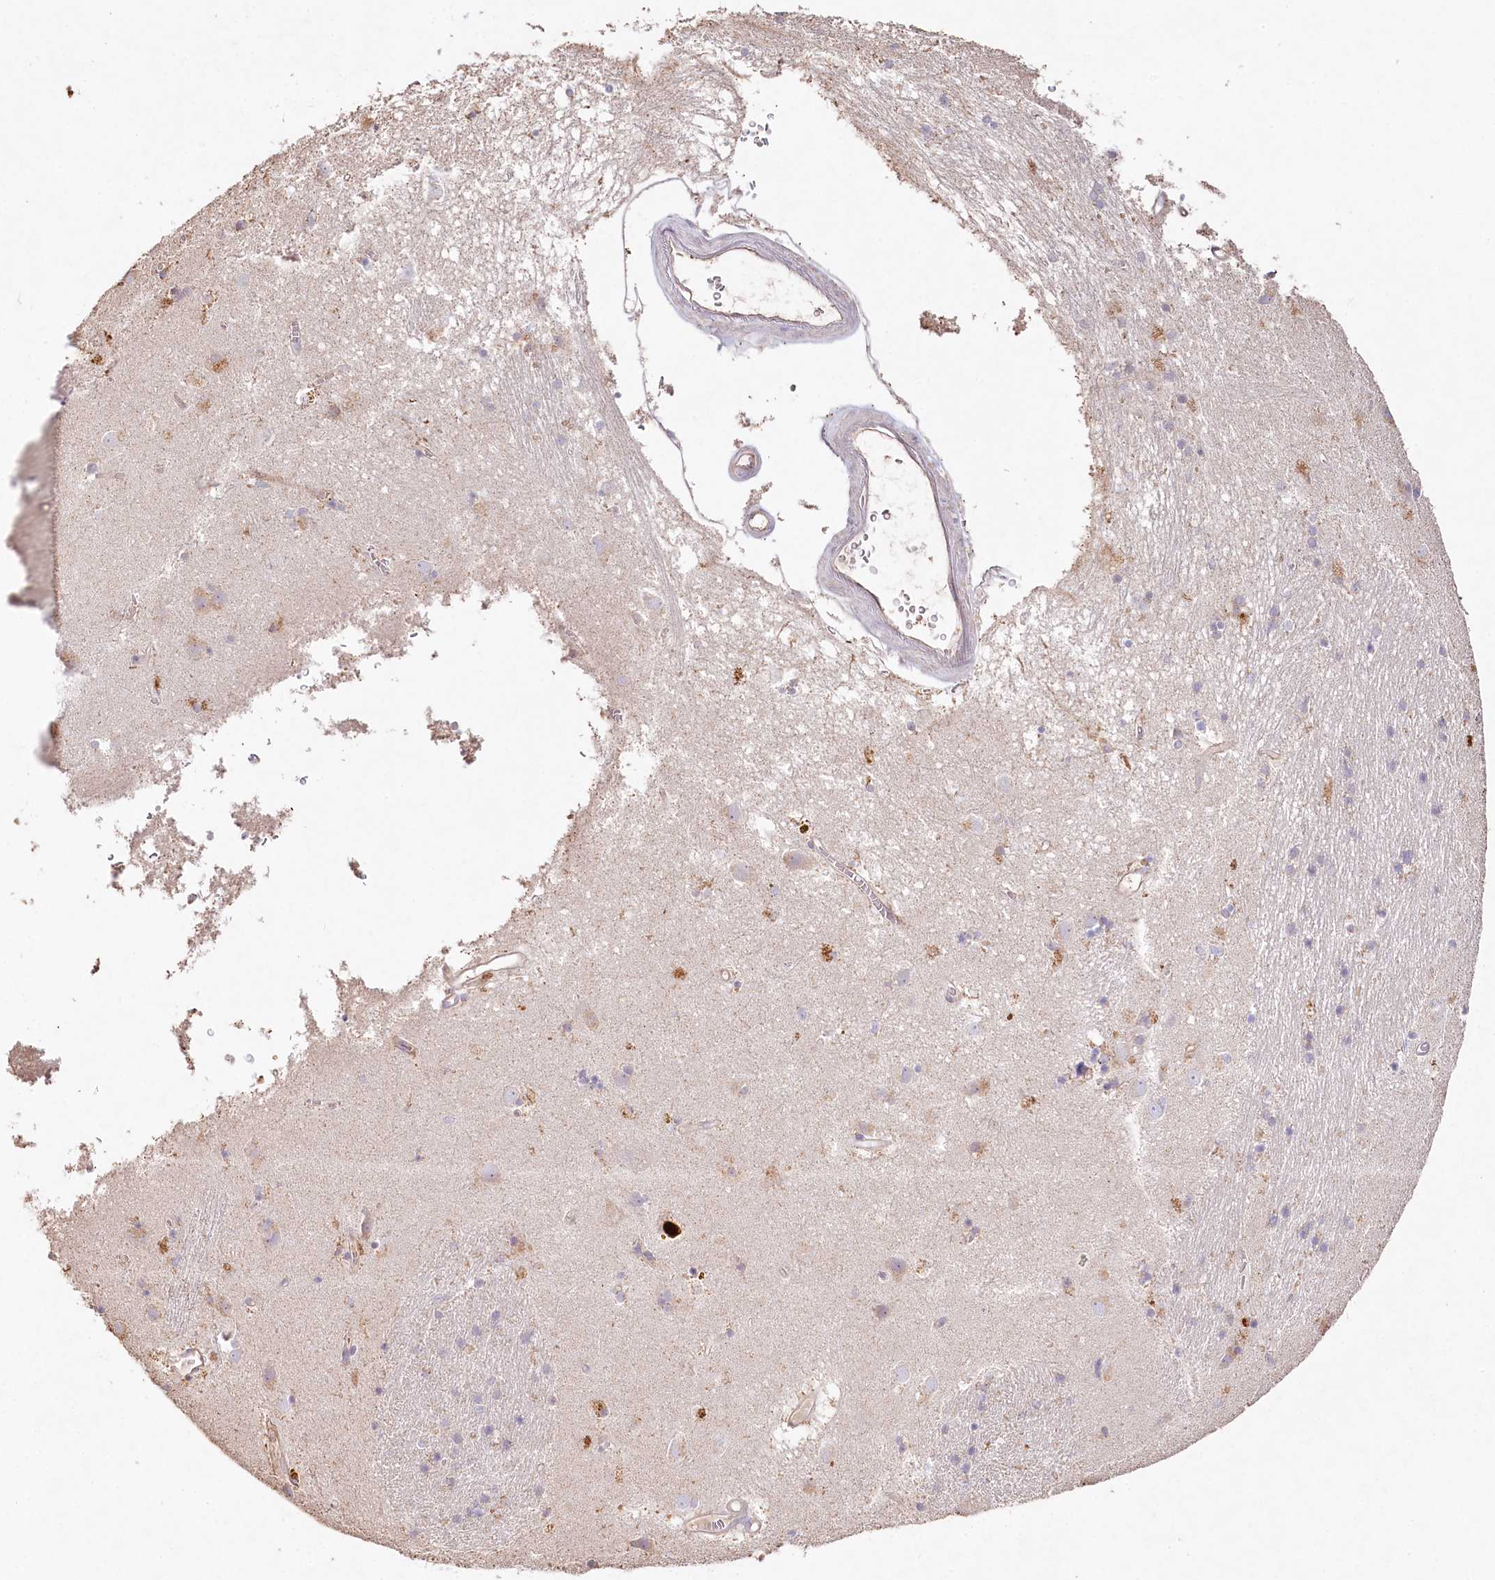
{"staining": {"intensity": "negative", "quantity": "none", "location": "none"}, "tissue": "caudate", "cell_type": "Glial cells", "image_type": "normal", "snomed": [{"axis": "morphology", "description": "Normal tissue, NOS"}, {"axis": "topography", "description": "Lateral ventricle wall"}], "caption": "This is an immunohistochemistry (IHC) histopathology image of benign human caudate. There is no expression in glial cells.", "gene": "RBP5", "patient": {"sex": "male", "age": 70}}